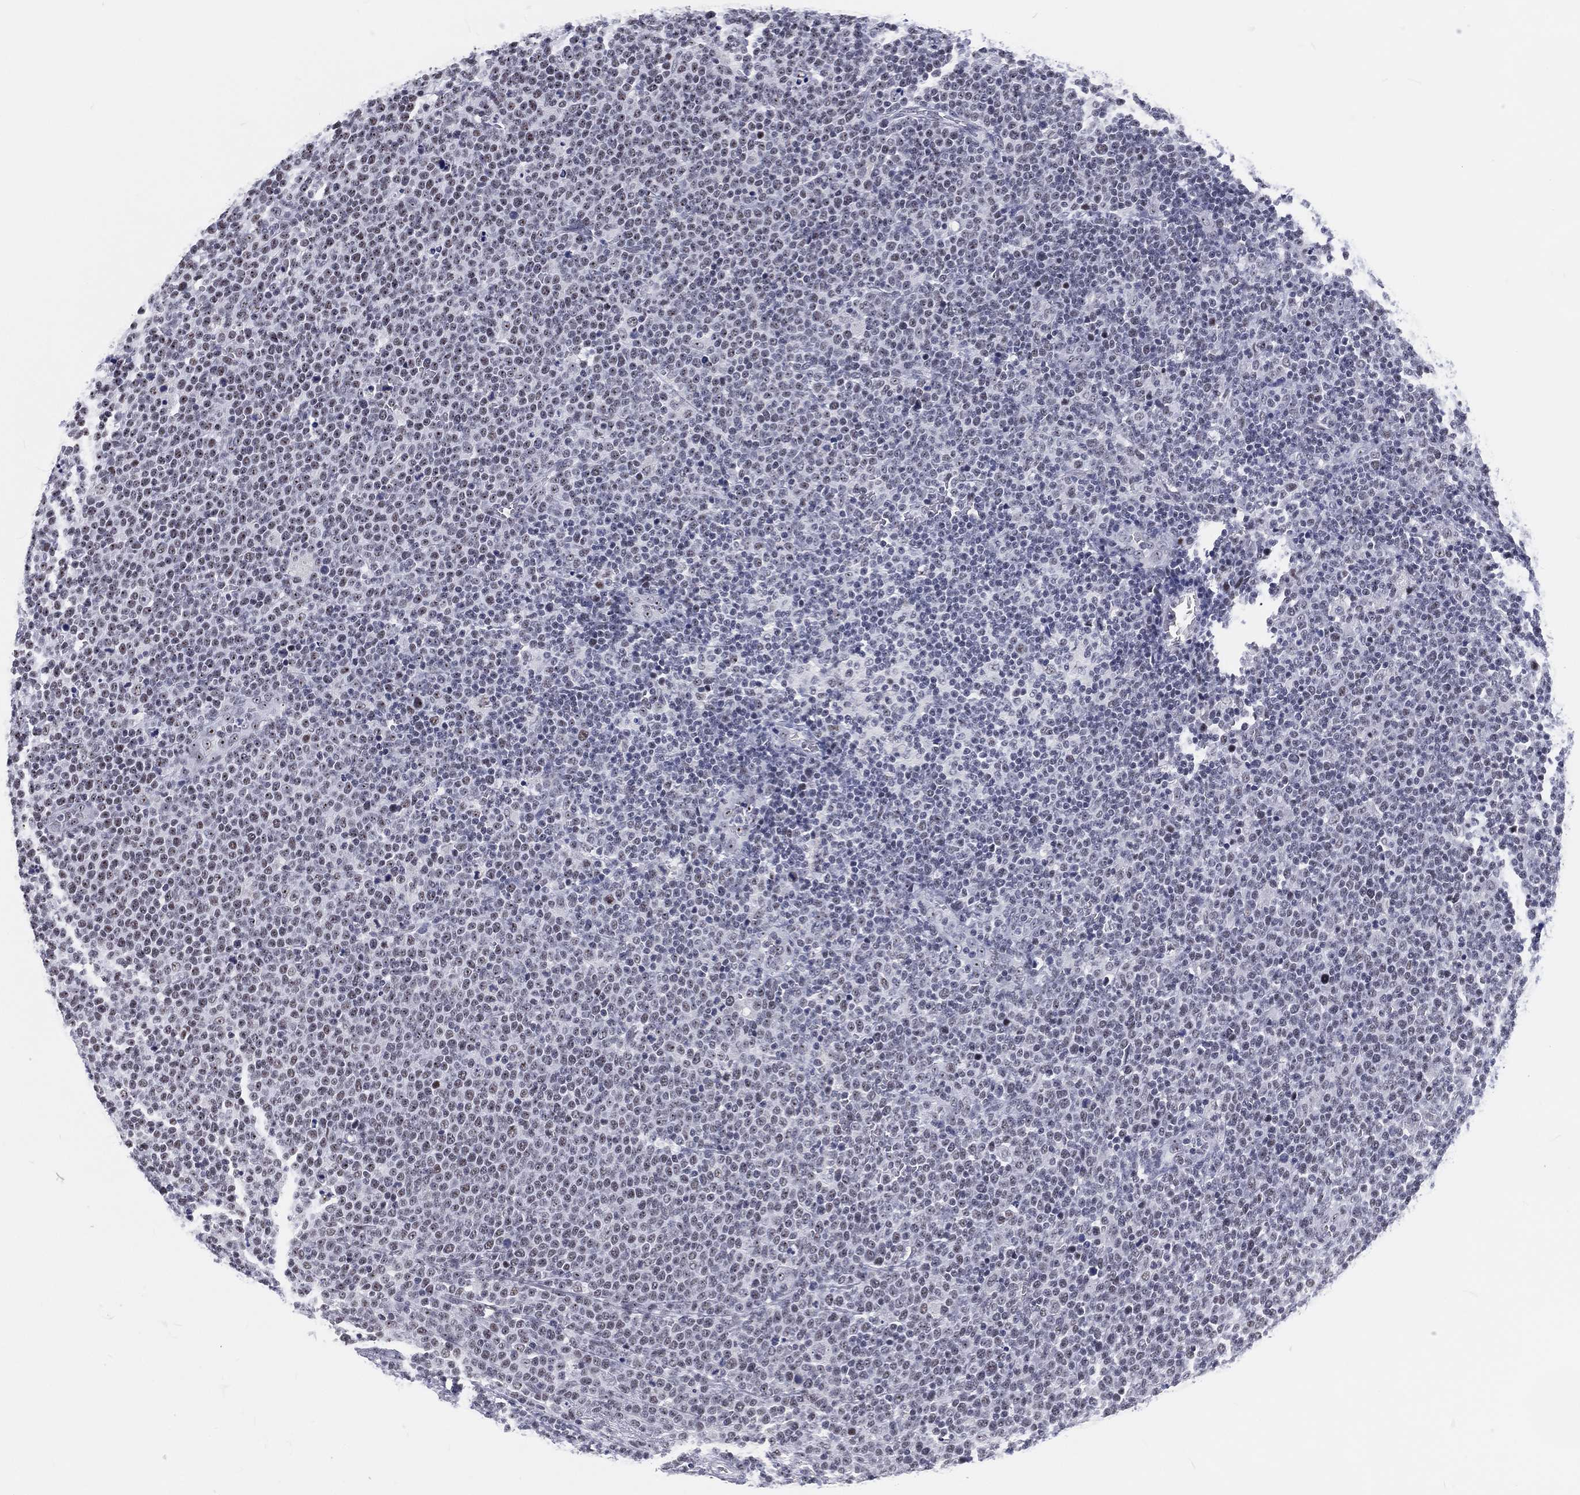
{"staining": {"intensity": "weak", "quantity": "<25%", "location": "nuclear"}, "tissue": "lymphoma", "cell_type": "Tumor cells", "image_type": "cancer", "snomed": [{"axis": "morphology", "description": "Malignant lymphoma, non-Hodgkin's type, High grade"}, {"axis": "topography", "description": "Lymph node"}], "caption": "DAB immunohistochemical staining of human malignant lymphoma, non-Hodgkin's type (high-grade) displays no significant positivity in tumor cells.", "gene": "MAPK8IP1", "patient": {"sex": "male", "age": 61}}